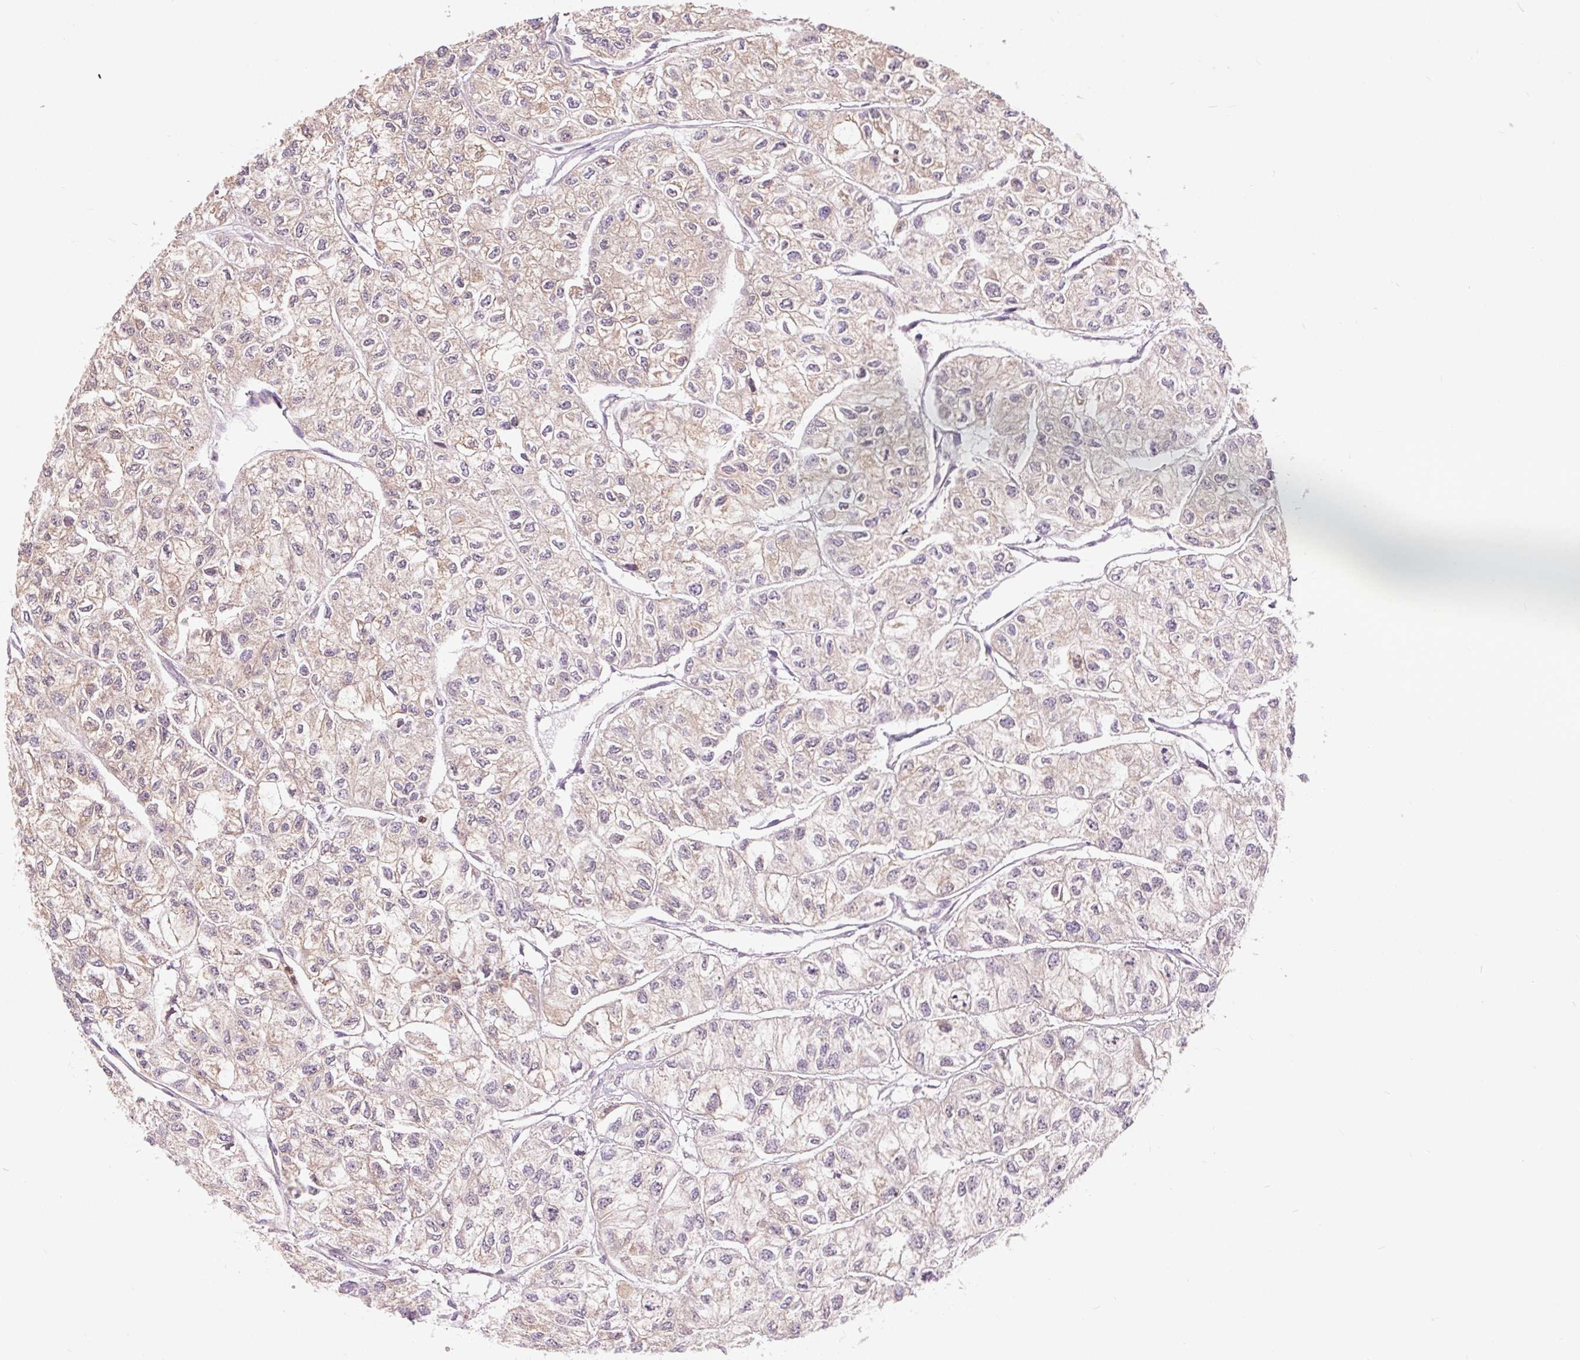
{"staining": {"intensity": "negative", "quantity": "none", "location": "none"}, "tissue": "renal cancer", "cell_type": "Tumor cells", "image_type": "cancer", "snomed": [{"axis": "morphology", "description": "Adenocarcinoma, NOS"}, {"axis": "topography", "description": "Kidney"}], "caption": "DAB (3,3'-diaminobenzidine) immunohistochemical staining of renal cancer (adenocarcinoma) exhibits no significant expression in tumor cells. Brightfield microscopy of immunohistochemistry (IHC) stained with DAB (brown) and hematoxylin (blue), captured at high magnification.", "gene": "RANBP3L", "patient": {"sex": "male", "age": 56}}